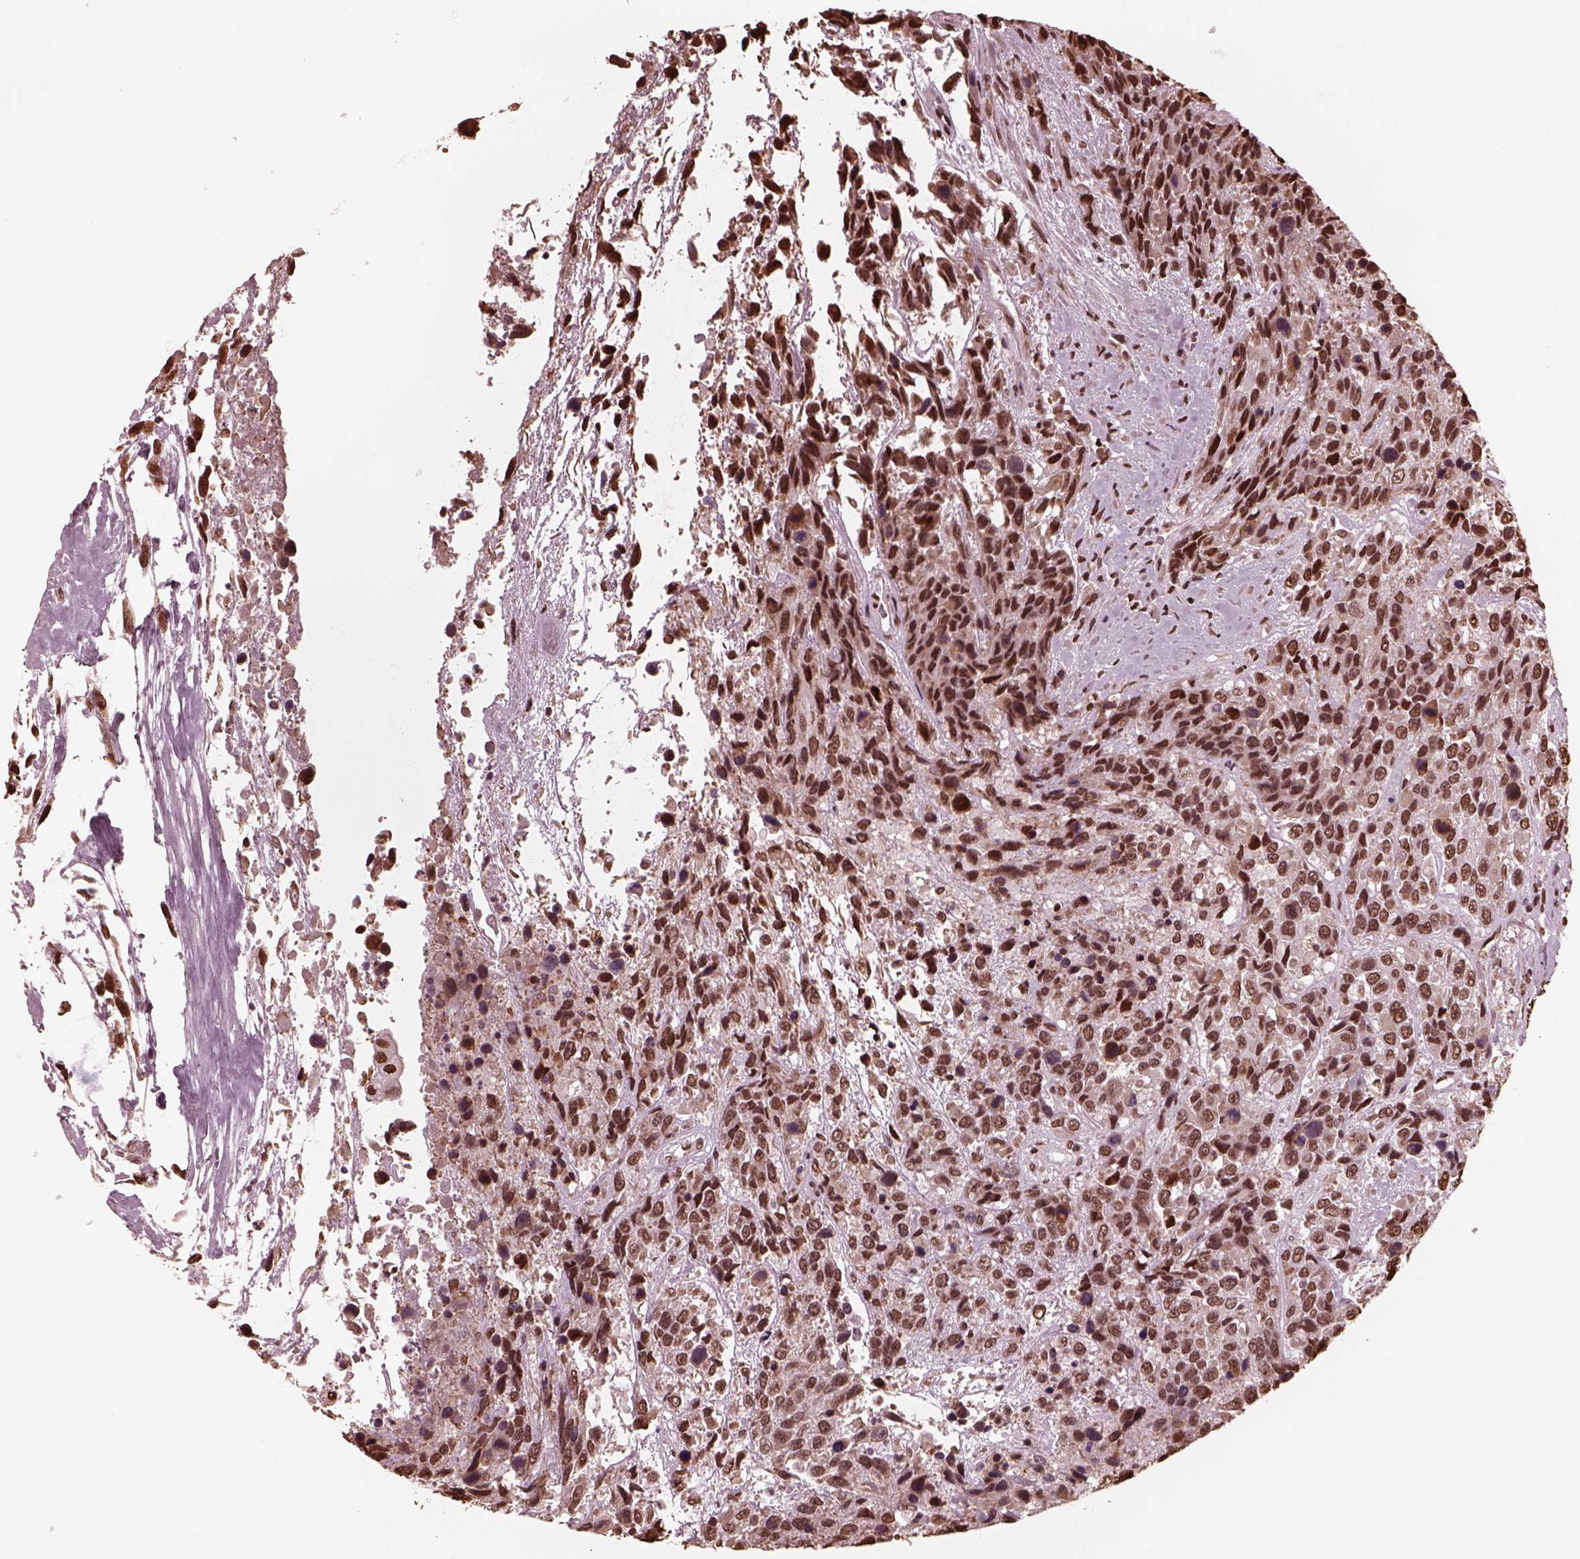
{"staining": {"intensity": "moderate", "quantity": ">75%", "location": "nuclear"}, "tissue": "urothelial cancer", "cell_type": "Tumor cells", "image_type": "cancer", "snomed": [{"axis": "morphology", "description": "Urothelial carcinoma, High grade"}, {"axis": "topography", "description": "Urinary bladder"}], "caption": "This image exhibits immunohistochemistry (IHC) staining of human urothelial cancer, with medium moderate nuclear expression in about >75% of tumor cells.", "gene": "NSD1", "patient": {"sex": "female", "age": 70}}